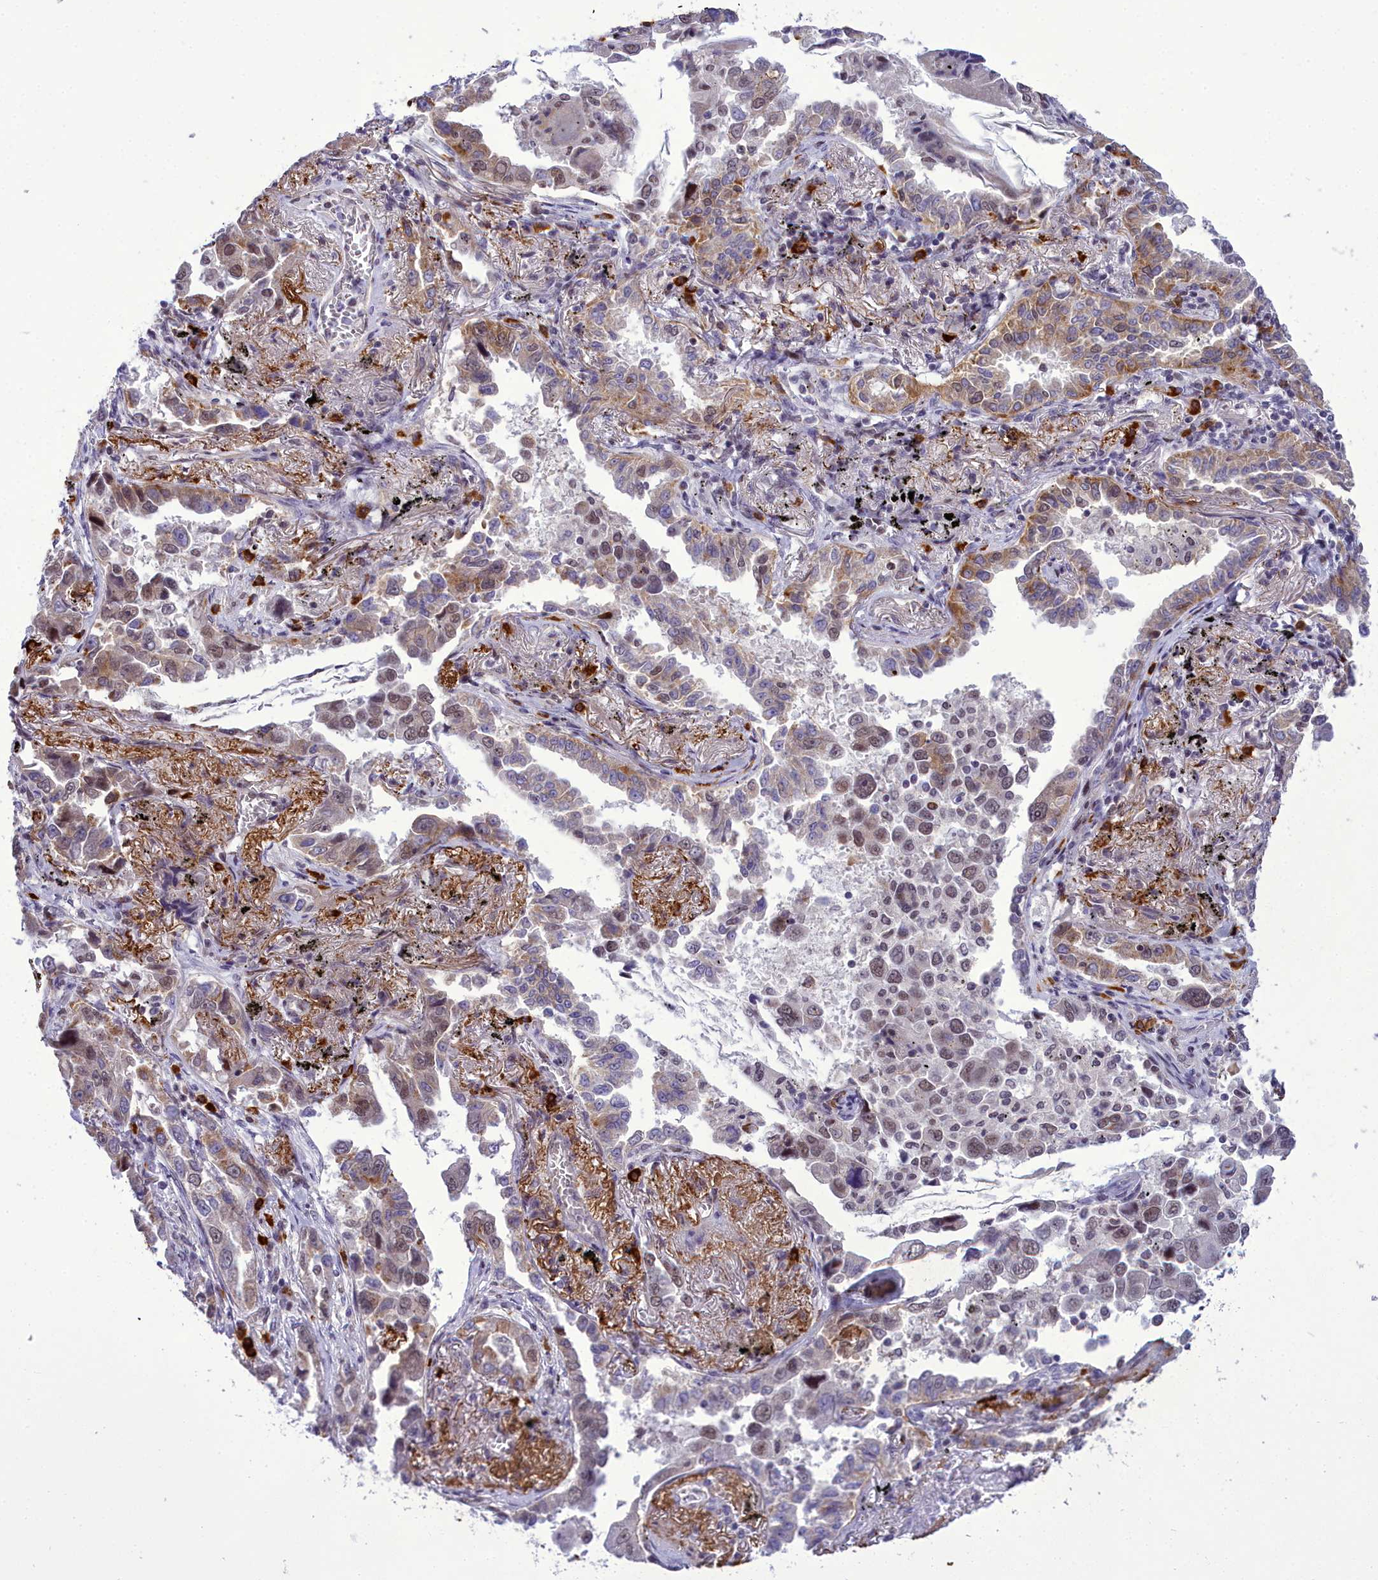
{"staining": {"intensity": "moderate", "quantity": "25%-75%", "location": "cytoplasmic/membranous,nuclear"}, "tissue": "lung cancer", "cell_type": "Tumor cells", "image_type": "cancer", "snomed": [{"axis": "morphology", "description": "Adenocarcinoma, NOS"}, {"axis": "topography", "description": "Lung"}], "caption": "Immunohistochemistry (IHC) histopathology image of human lung cancer (adenocarcinoma) stained for a protein (brown), which displays medium levels of moderate cytoplasmic/membranous and nuclear expression in about 25%-75% of tumor cells.", "gene": "CEACAM19", "patient": {"sex": "male", "age": 67}}